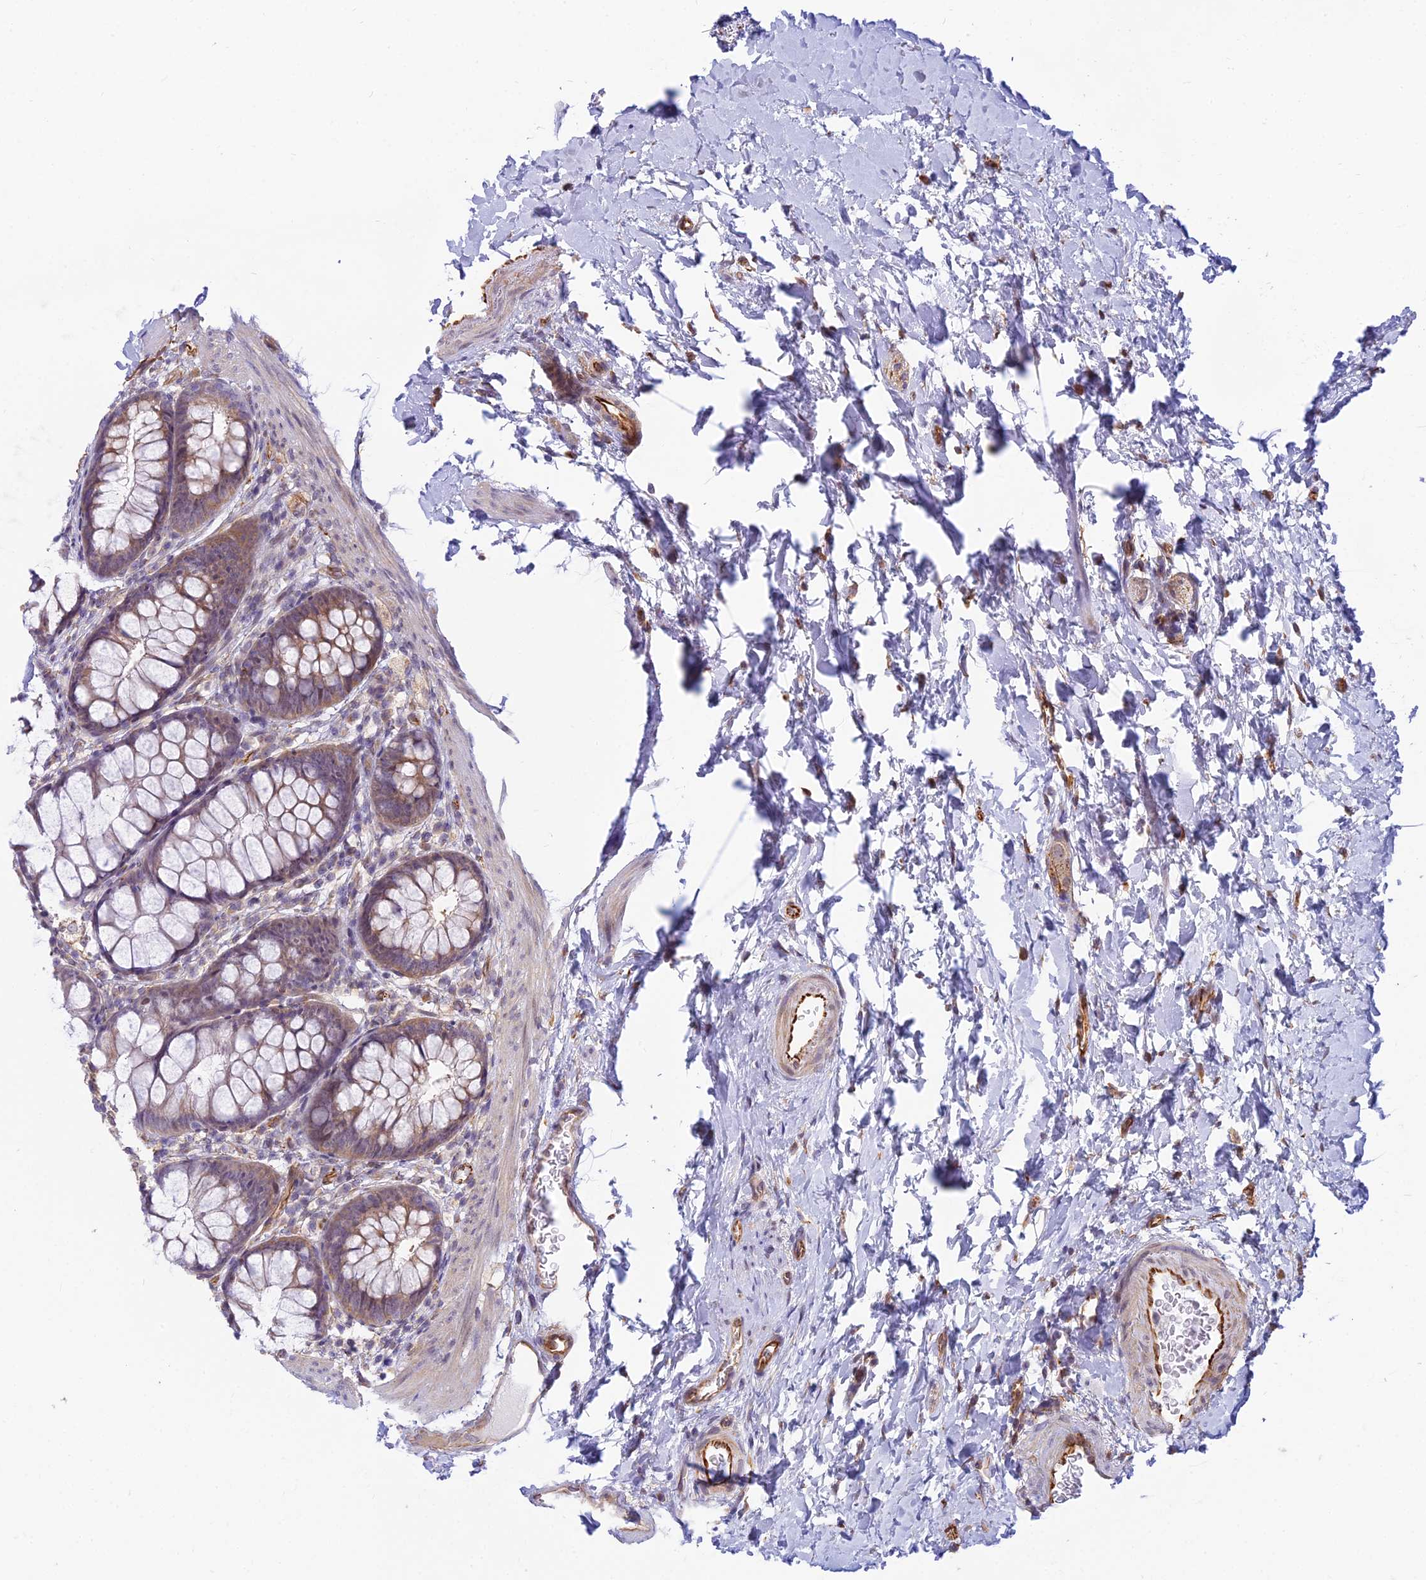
{"staining": {"intensity": "moderate", "quantity": ">75%", "location": "cytoplasmic/membranous"}, "tissue": "colon", "cell_type": "Endothelial cells", "image_type": "normal", "snomed": [{"axis": "morphology", "description": "Normal tissue, NOS"}, {"axis": "topography", "description": "Colon"}], "caption": "Unremarkable colon exhibits moderate cytoplasmic/membranous staining in approximately >75% of endothelial cells (IHC, brightfield microscopy, high magnification)..", "gene": "SAPCD2", "patient": {"sex": "female", "age": 62}}